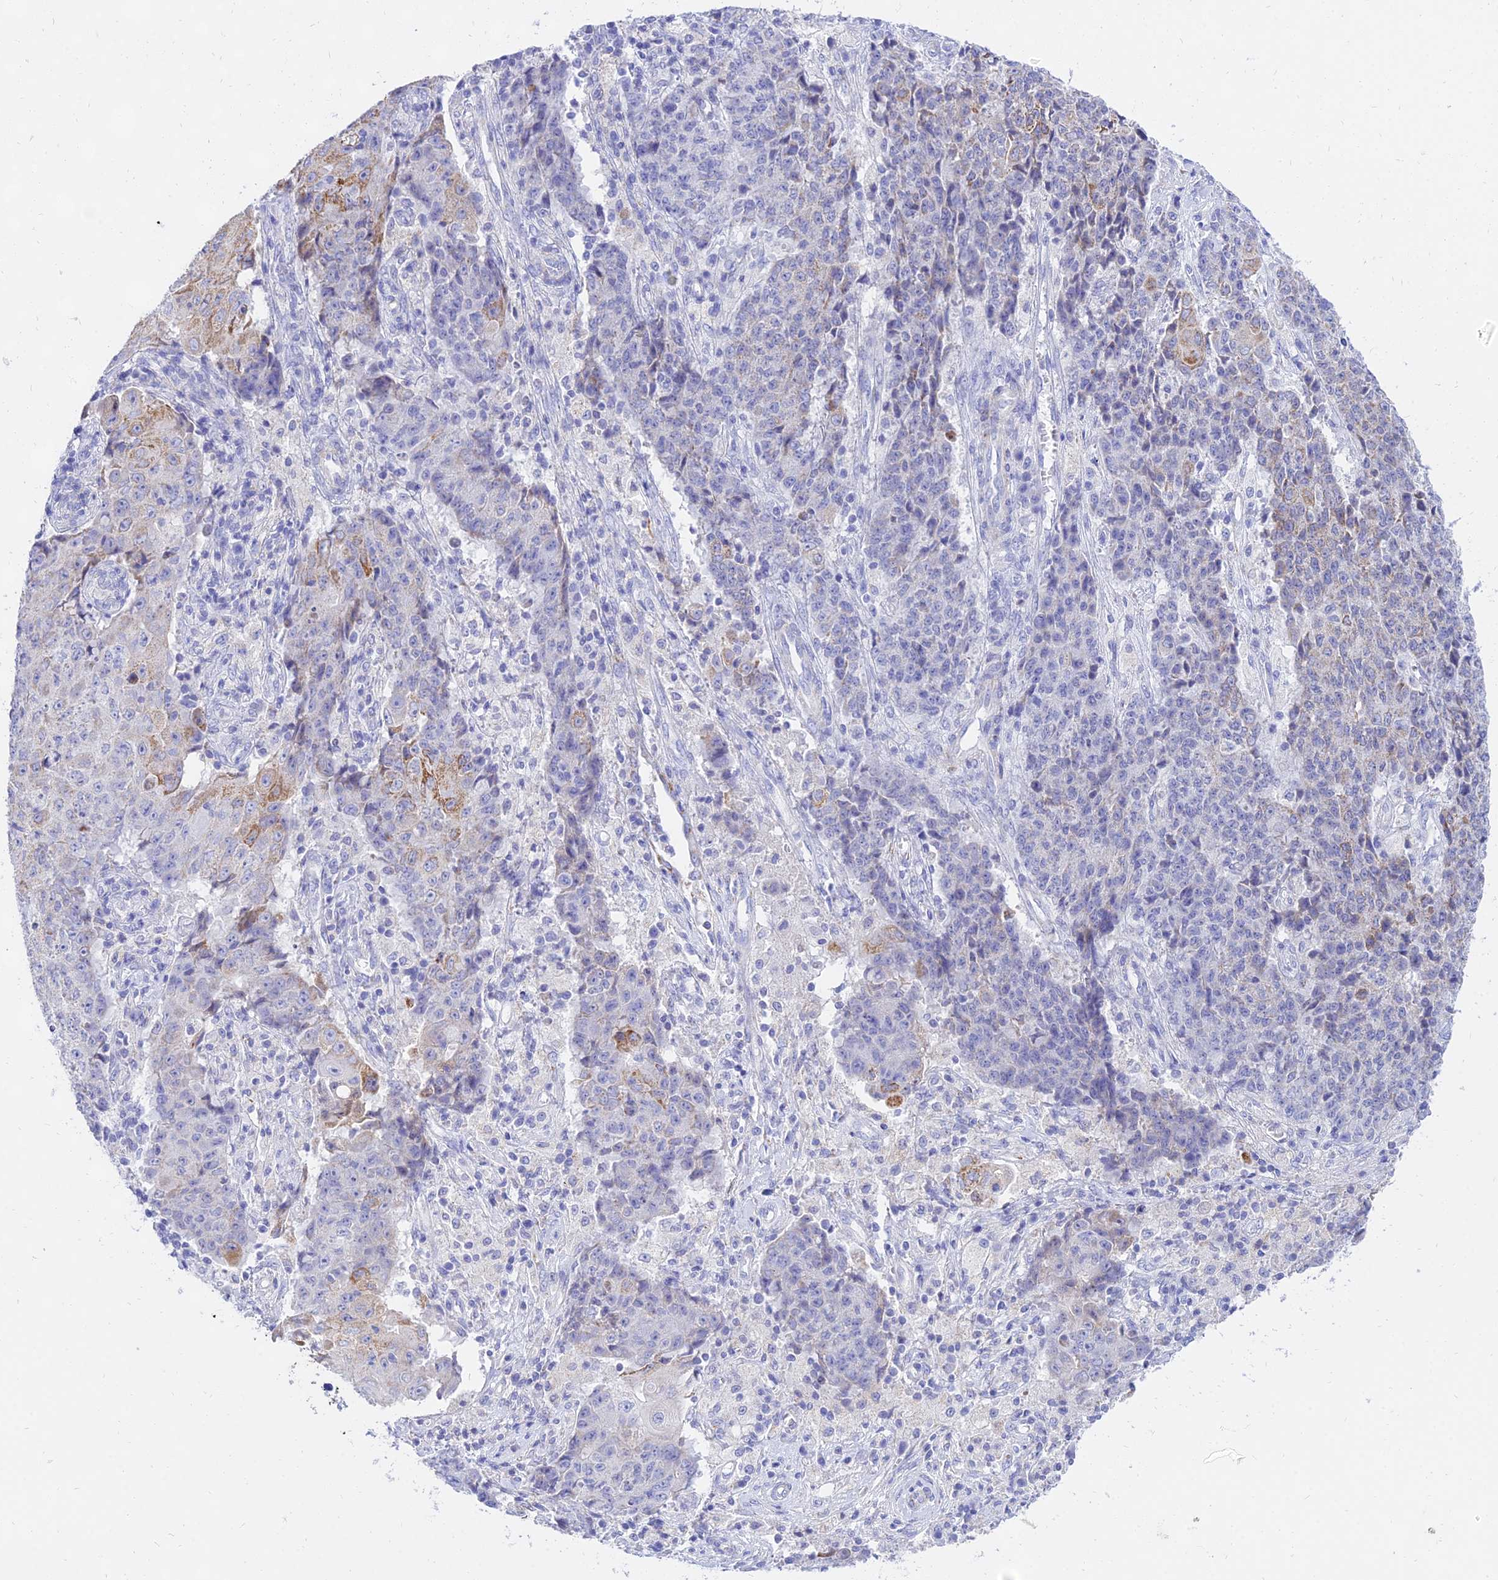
{"staining": {"intensity": "moderate", "quantity": "<25%", "location": "cytoplasmic/membranous"}, "tissue": "ovarian cancer", "cell_type": "Tumor cells", "image_type": "cancer", "snomed": [{"axis": "morphology", "description": "Carcinoma, endometroid"}, {"axis": "topography", "description": "Ovary"}], "caption": "Human ovarian endometroid carcinoma stained with a brown dye displays moderate cytoplasmic/membranous positive positivity in about <25% of tumor cells.", "gene": "PKN3", "patient": {"sex": "female", "age": 42}}